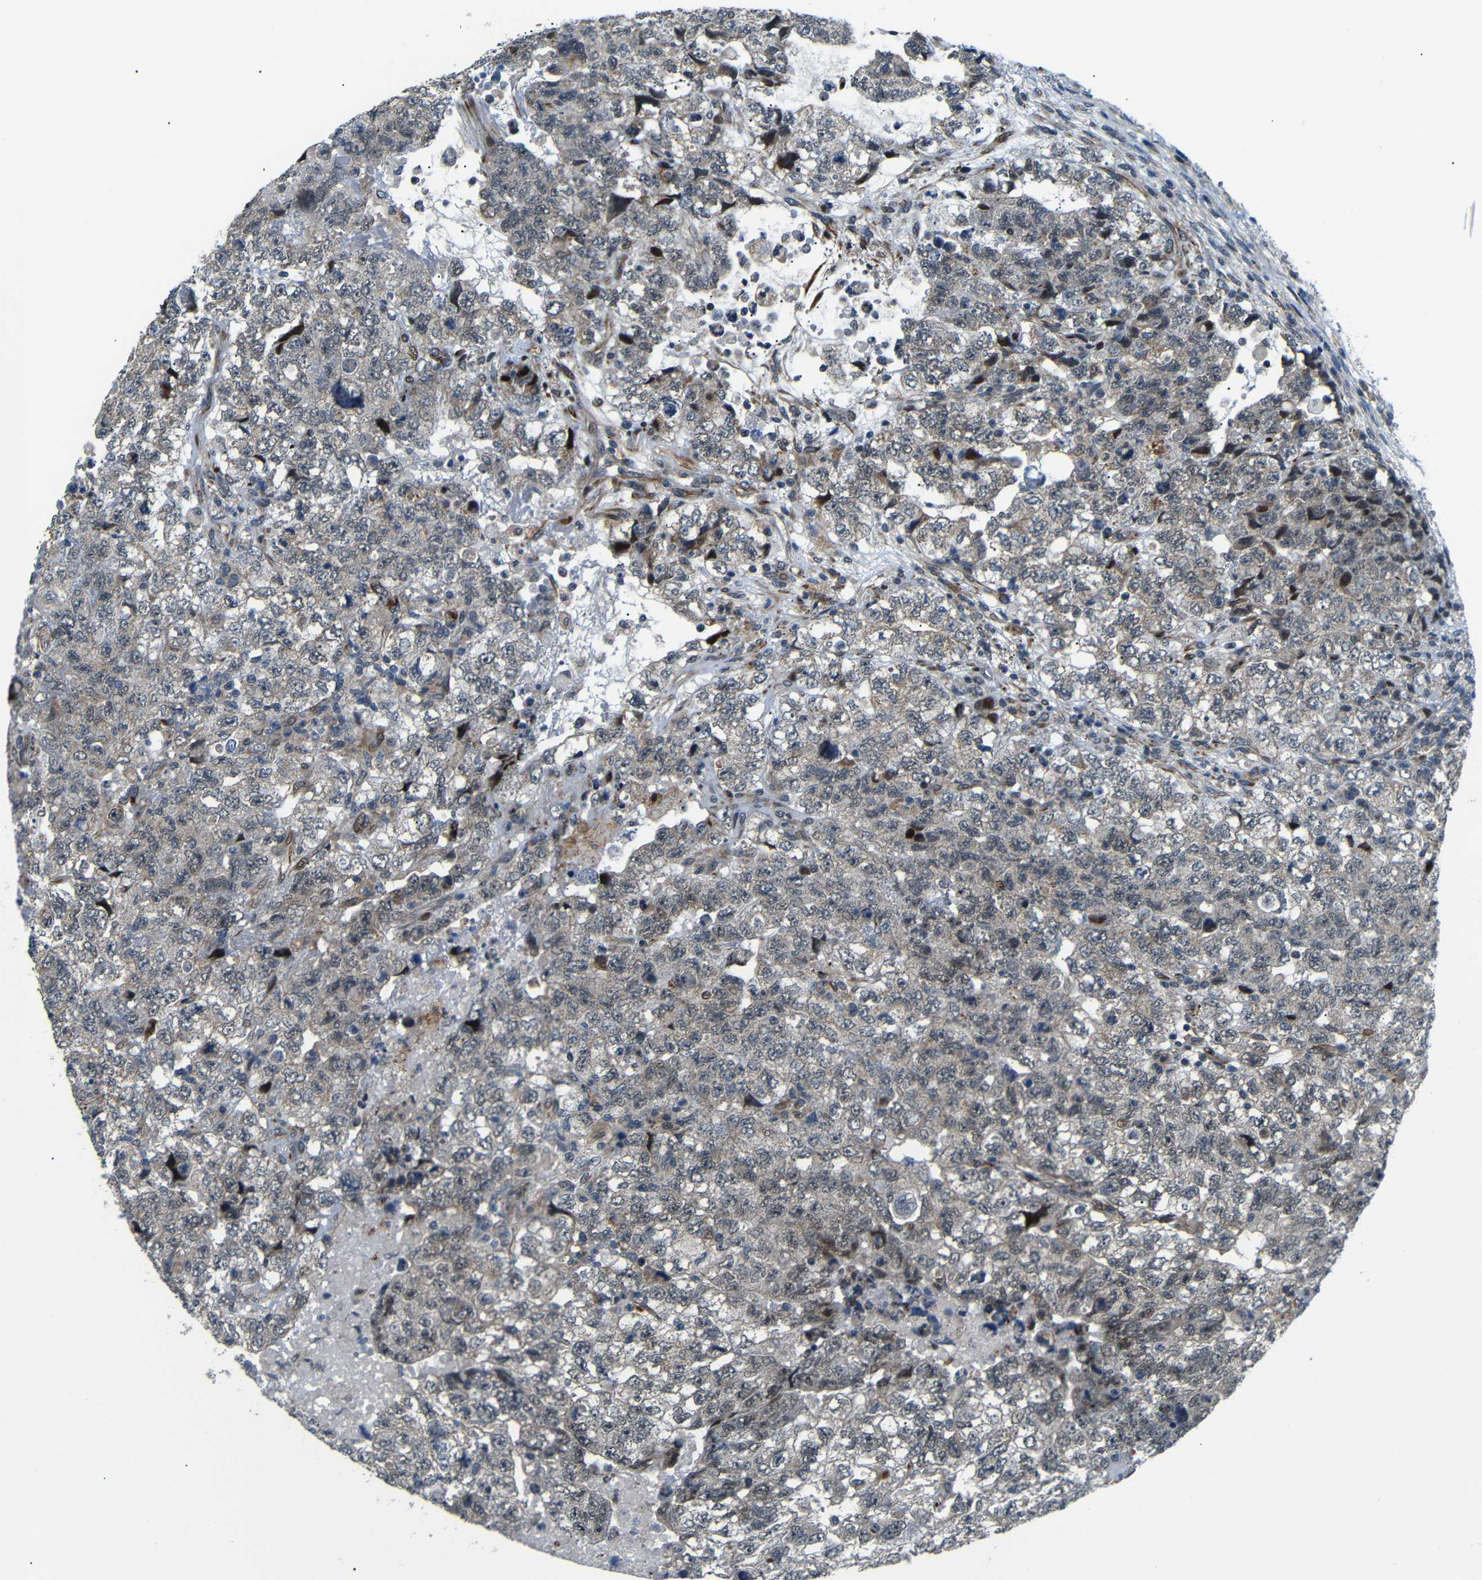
{"staining": {"intensity": "weak", "quantity": "<25%", "location": "cytoplasmic/membranous"}, "tissue": "testis cancer", "cell_type": "Tumor cells", "image_type": "cancer", "snomed": [{"axis": "morphology", "description": "Carcinoma, Embryonal, NOS"}, {"axis": "topography", "description": "Testis"}], "caption": "Testis embryonal carcinoma was stained to show a protein in brown. There is no significant expression in tumor cells.", "gene": "SYDE1", "patient": {"sex": "male", "age": 36}}